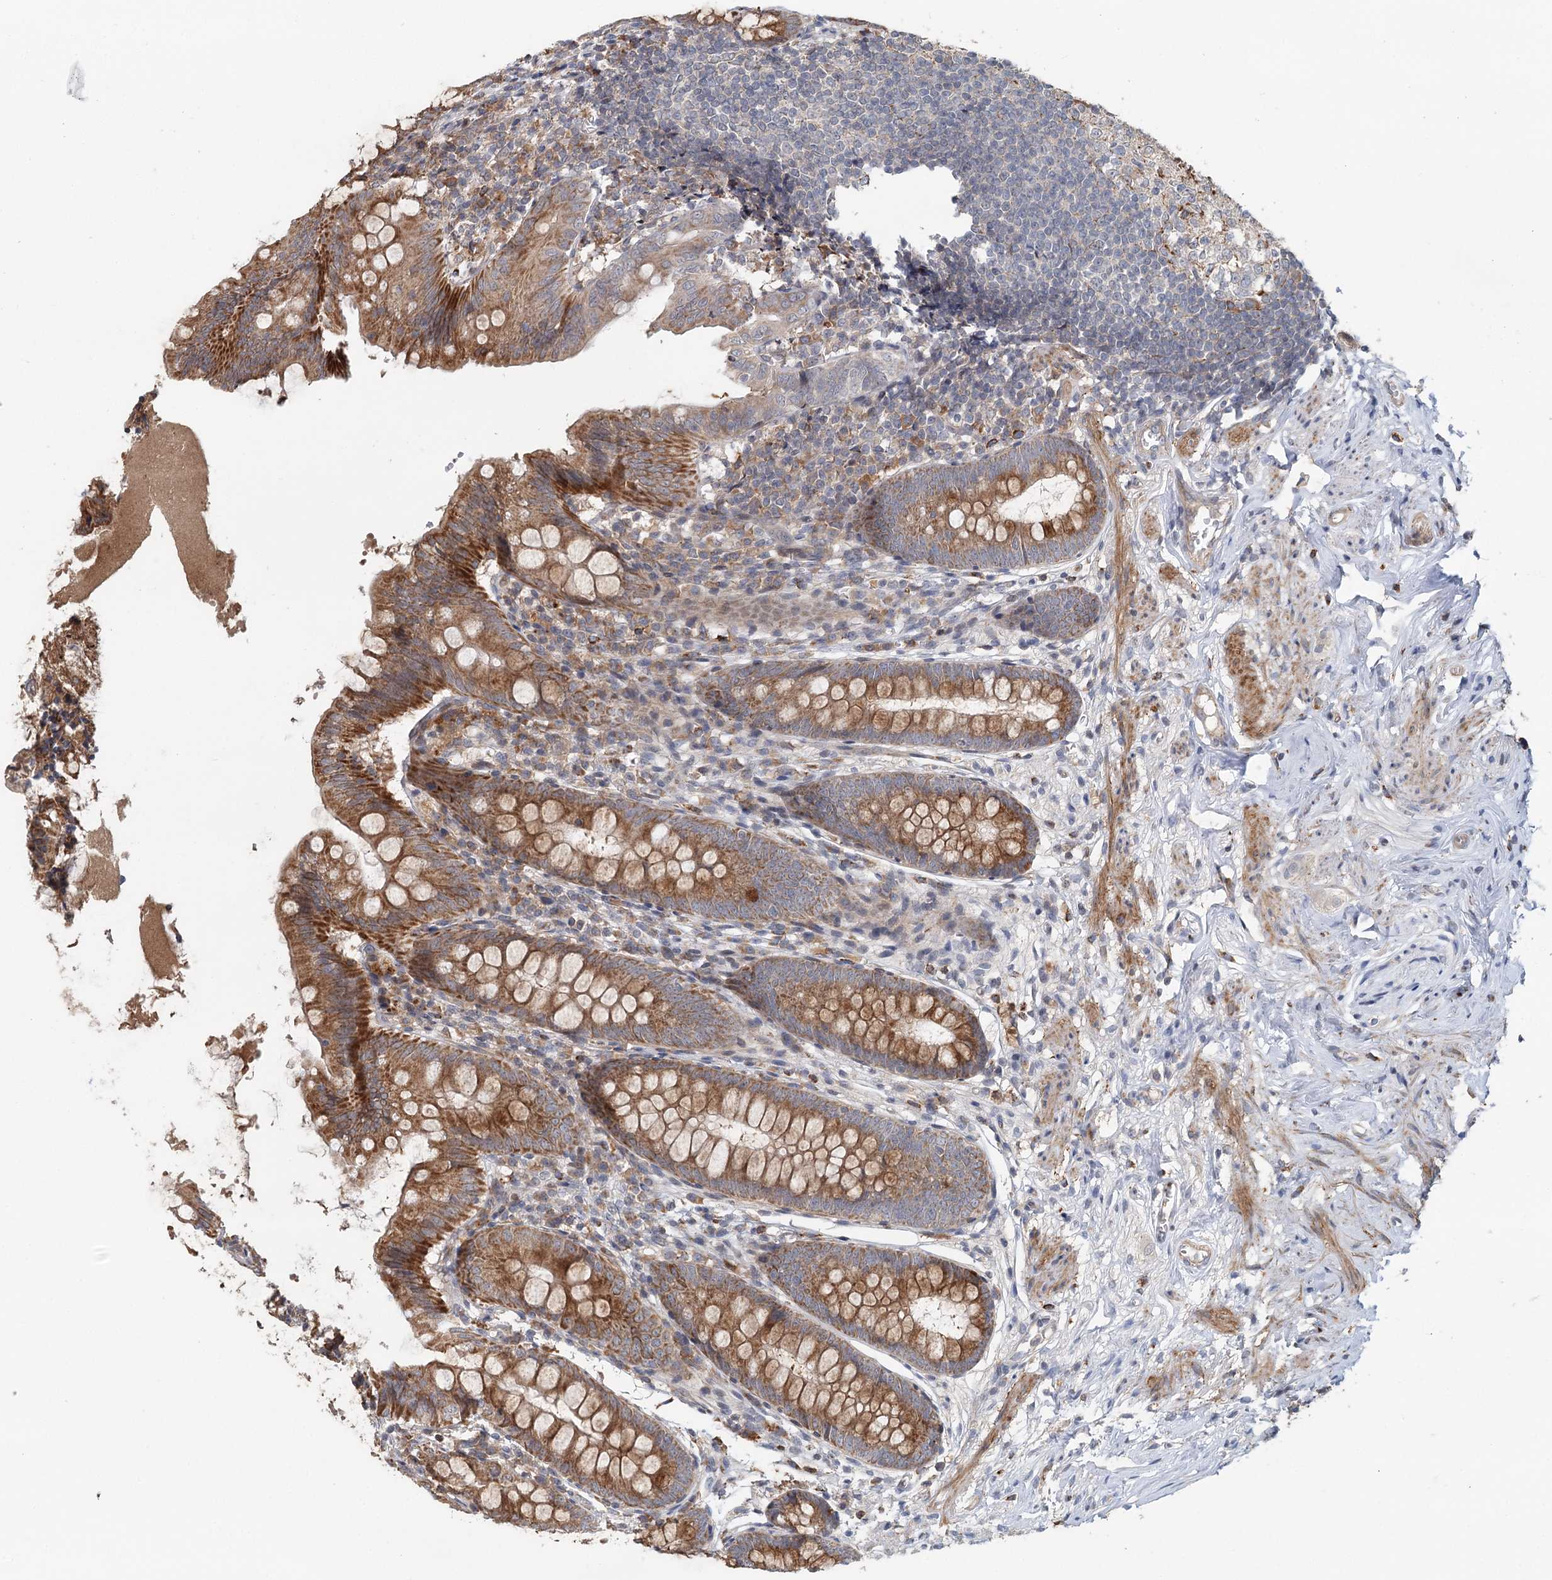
{"staining": {"intensity": "moderate", "quantity": ">75%", "location": "cytoplasmic/membranous"}, "tissue": "appendix", "cell_type": "Glandular cells", "image_type": "normal", "snomed": [{"axis": "morphology", "description": "Normal tissue, NOS"}, {"axis": "topography", "description": "Appendix"}], "caption": "The immunohistochemical stain highlights moderate cytoplasmic/membranous expression in glandular cells of unremarkable appendix.", "gene": "RNF111", "patient": {"sex": "female", "age": 51}}